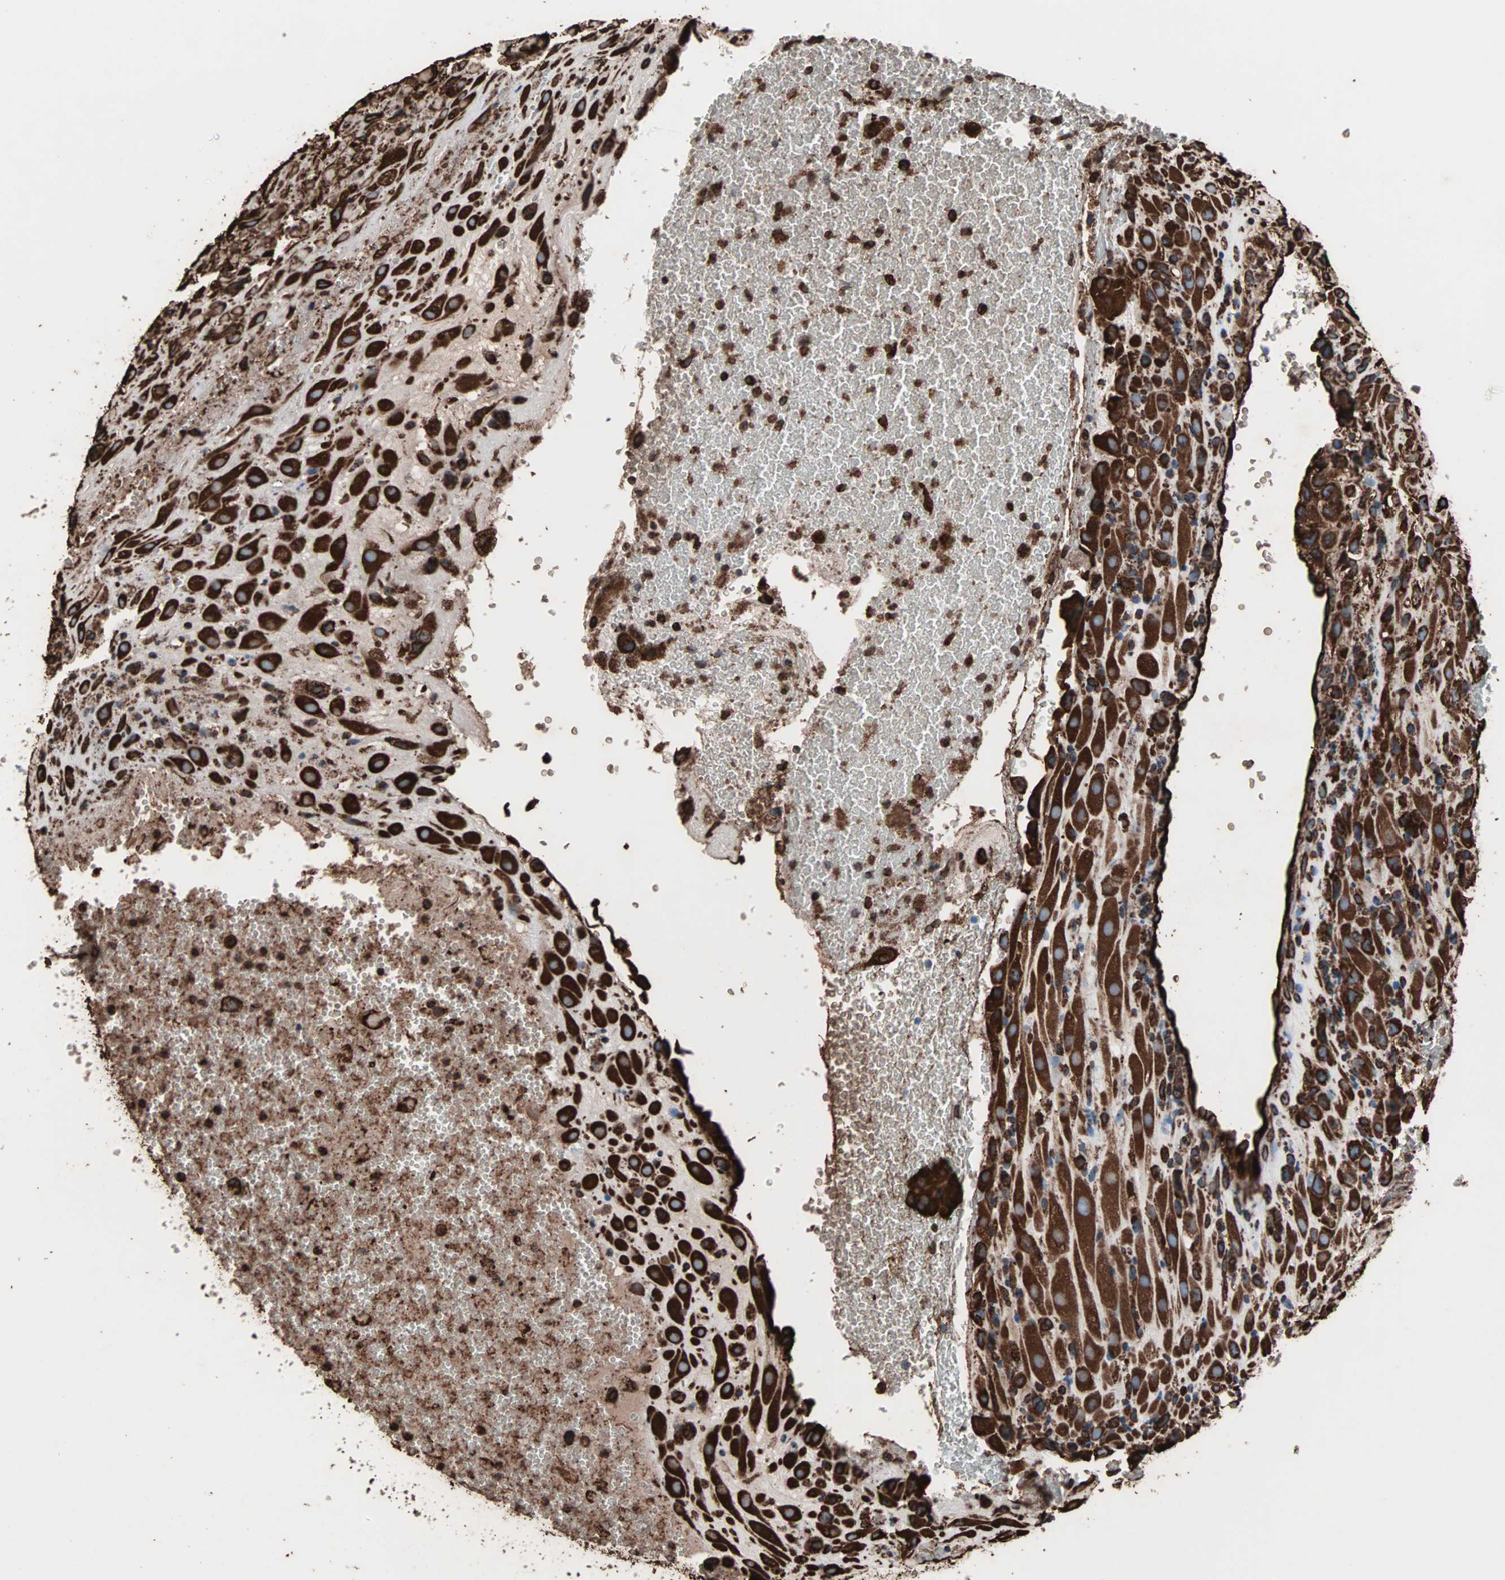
{"staining": {"intensity": "strong", "quantity": ">75%", "location": "cytoplasmic/membranous"}, "tissue": "placenta", "cell_type": "Decidual cells", "image_type": "normal", "snomed": [{"axis": "morphology", "description": "Normal tissue, NOS"}, {"axis": "topography", "description": "Placenta"}], "caption": "Unremarkable placenta reveals strong cytoplasmic/membranous positivity in about >75% of decidual cells, visualized by immunohistochemistry.", "gene": "HSP90B1", "patient": {"sex": "female", "age": 19}}